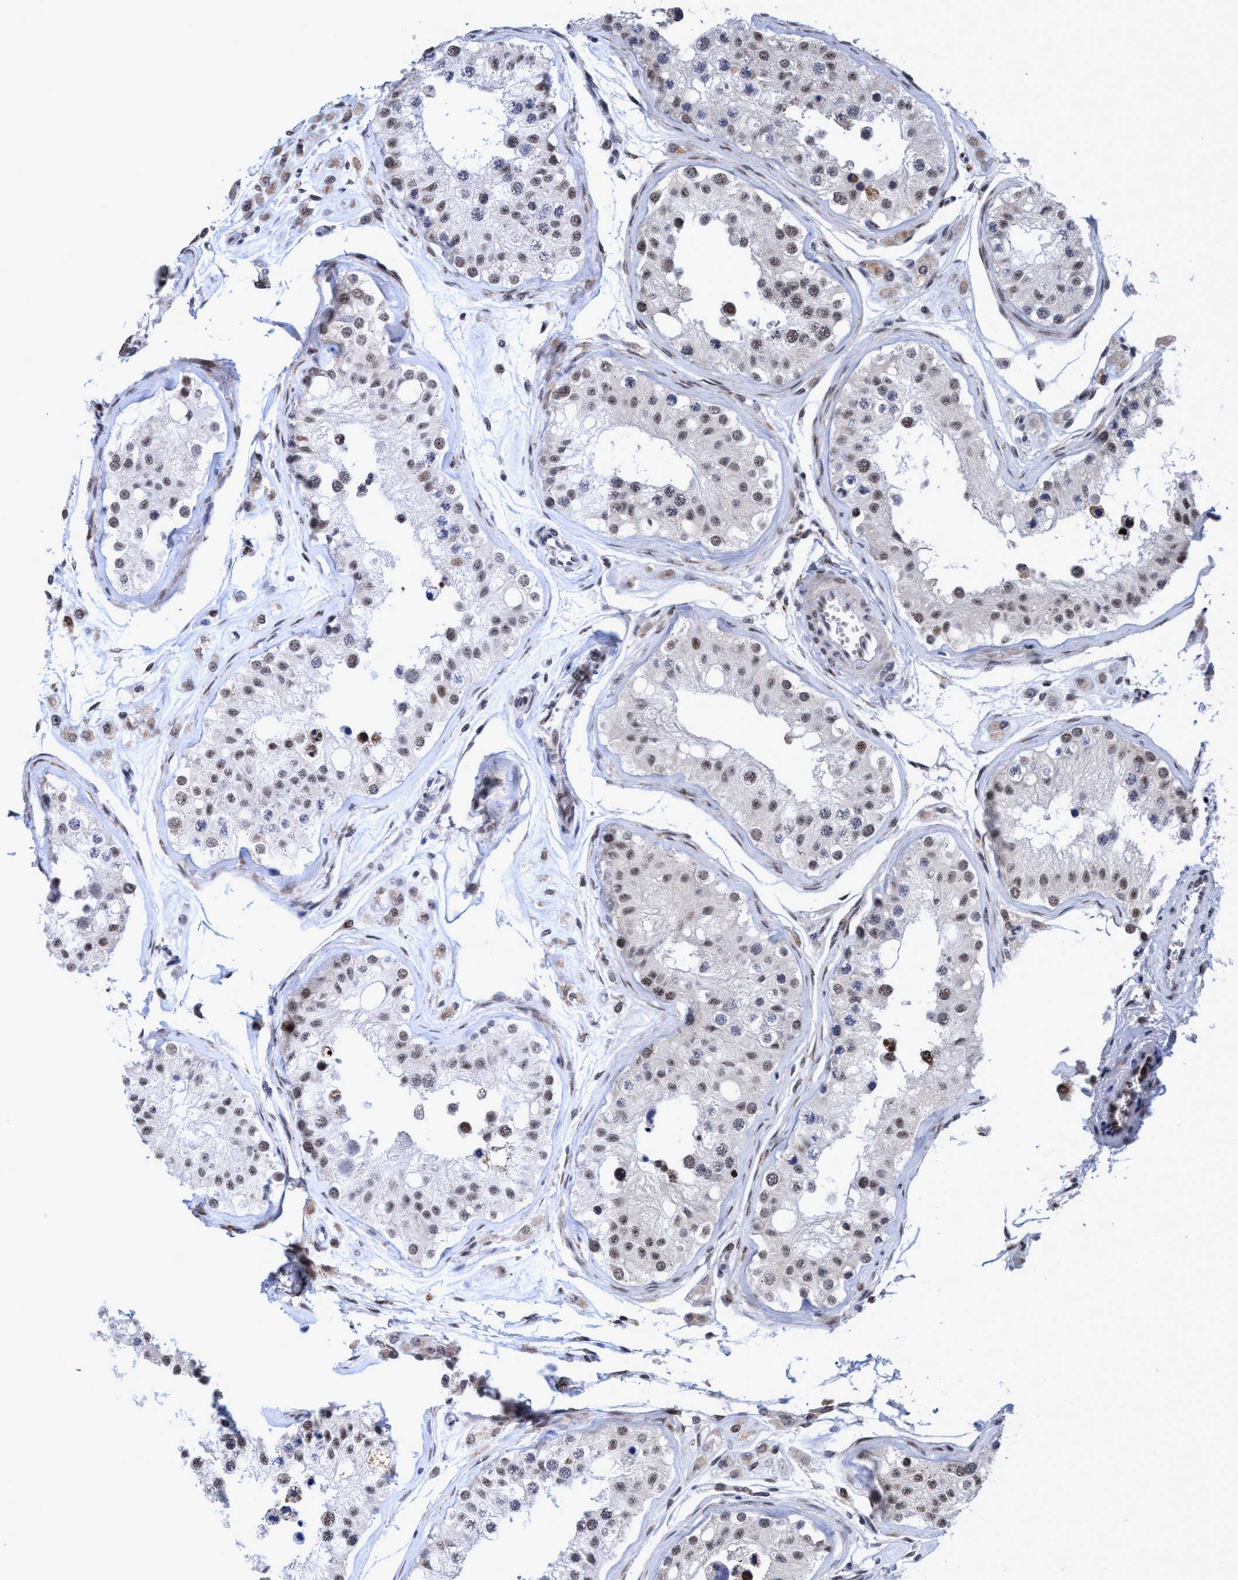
{"staining": {"intensity": "moderate", "quantity": ">75%", "location": "nuclear"}, "tissue": "testis", "cell_type": "Cells in seminiferous ducts", "image_type": "normal", "snomed": [{"axis": "morphology", "description": "Normal tissue, NOS"}, {"axis": "morphology", "description": "Adenocarcinoma, metastatic, NOS"}, {"axis": "topography", "description": "Testis"}], "caption": "A medium amount of moderate nuclear positivity is seen in about >75% of cells in seminiferous ducts in unremarkable testis. The protein is stained brown, and the nuclei are stained in blue (DAB IHC with brightfield microscopy, high magnification).", "gene": "GLT6D1", "patient": {"sex": "male", "age": 26}}